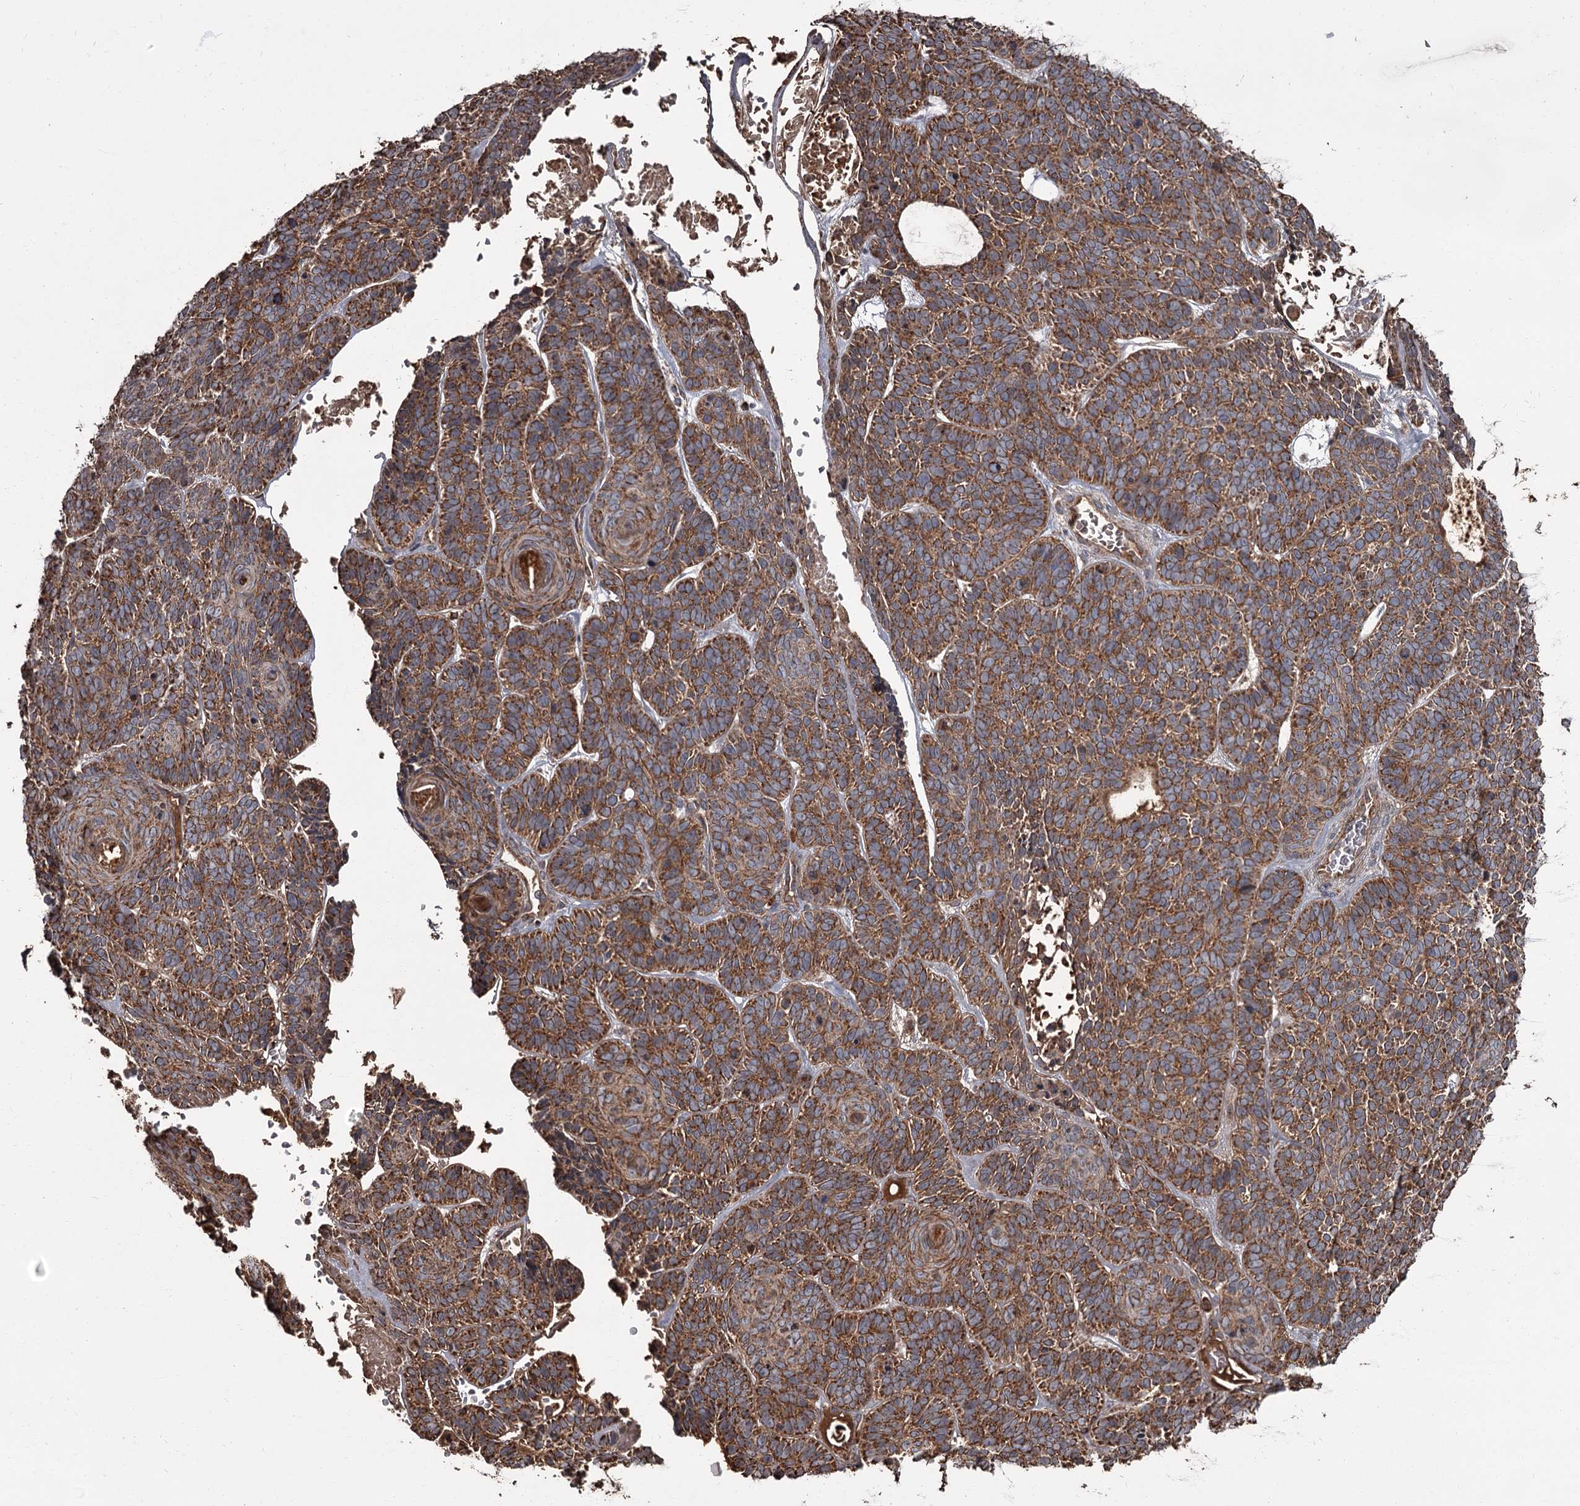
{"staining": {"intensity": "strong", "quantity": ">75%", "location": "cytoplasmic/membranous"}, "tissue": "skin cancer", "cell_type": "Tumor cells", "image_type": "cancer", "snomed": [{"axis": "morphology", "description": "Basal cell carcinoma"}, {"axis": "topography", "description": "Skin"}], "caption": "About >75% of tumor cells in human skin cancer (basal cell carcinoma) demonstrate strong cytoplasmic/membranous protein staining as visualized by brown immunohistochemical staining.", "gene": "THAP9", "patient": {"sex": "male", "age": 85}}